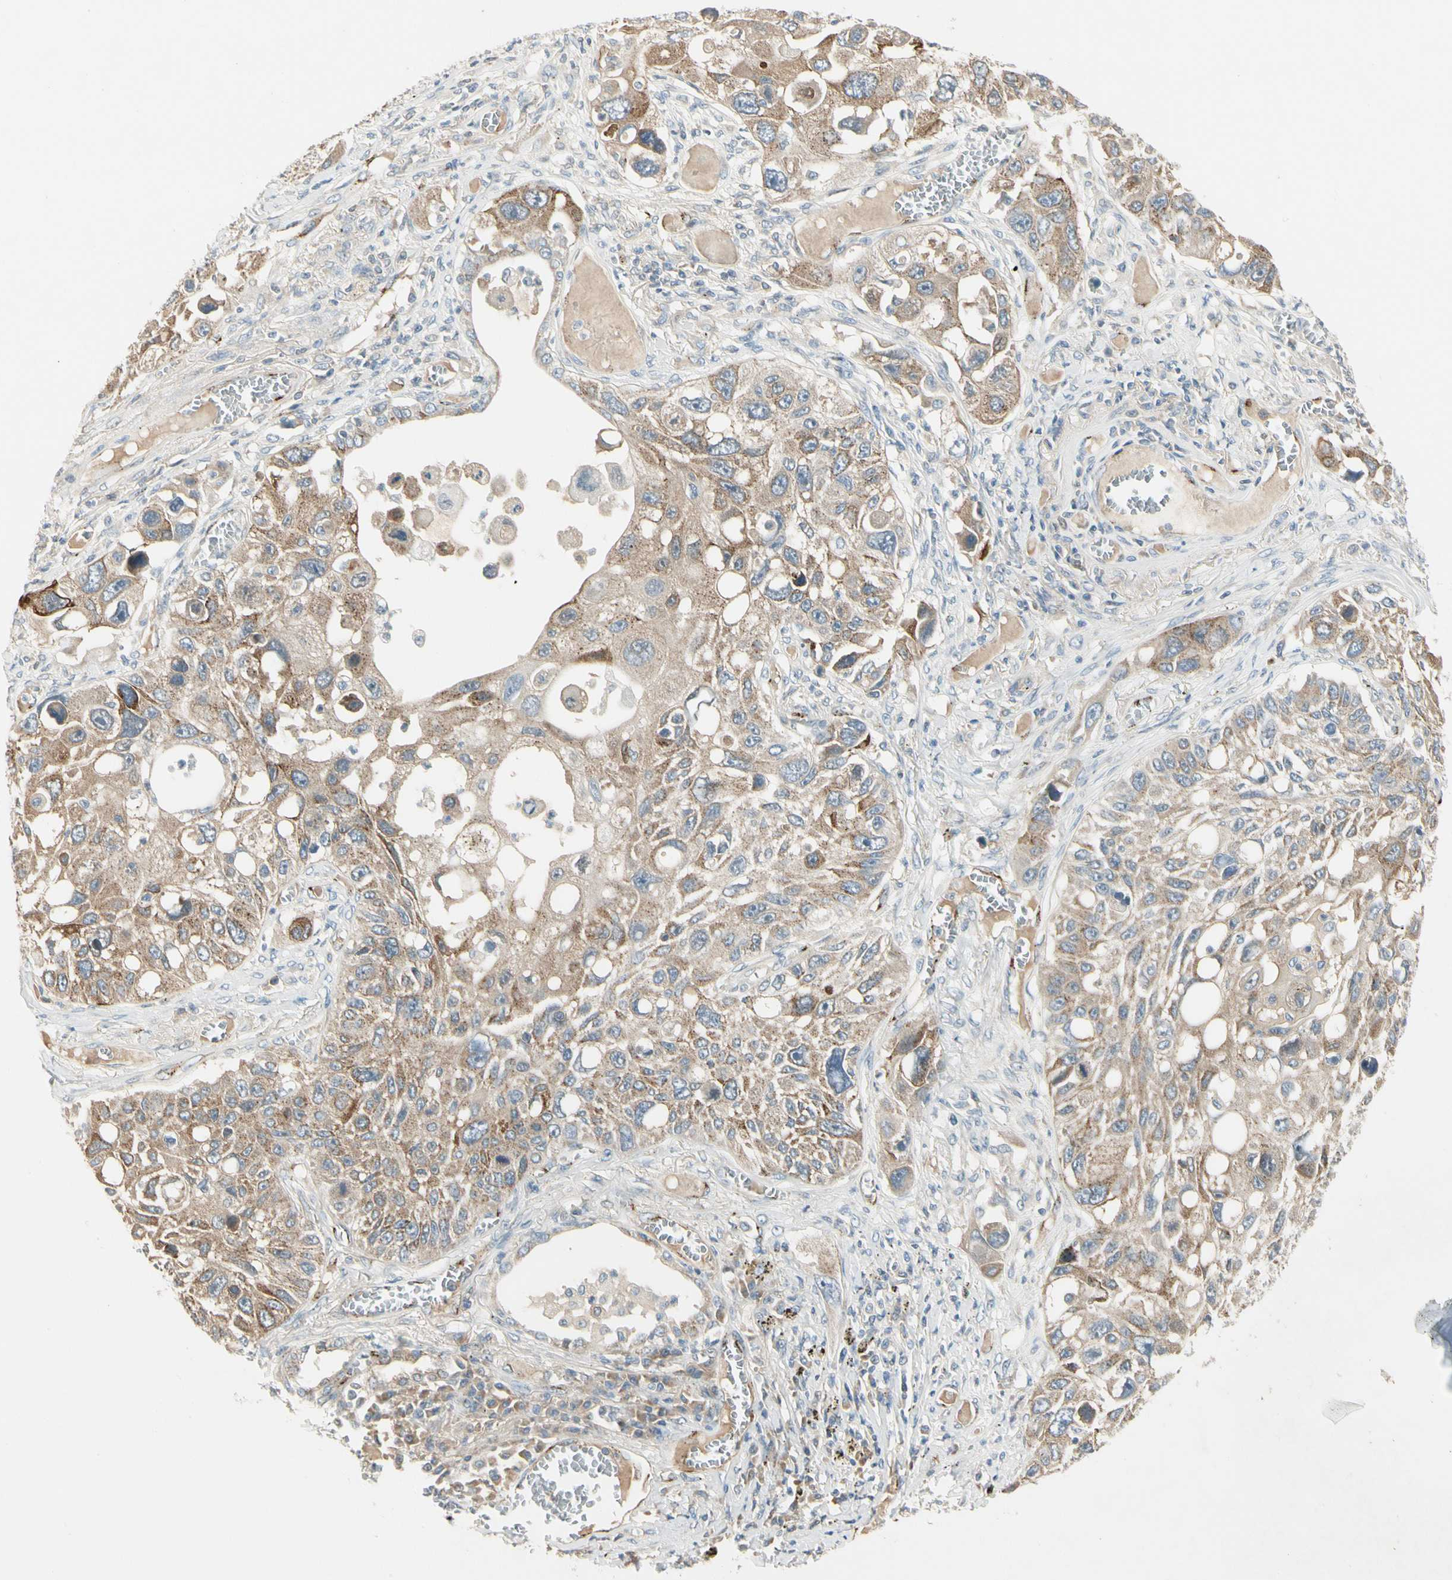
{"staining": {"intensity": "weak", "quantity": ">75%", "location": "cytoplasmic/membranous"}, "tissue": "lung cancer", "cell_type": "Tumor cells", "image_type": "cancer", "snomed": [{"axis": "morphology", "description": "Squamous cell carcinoma, NOS"}, {"axis": "topography", "description": "Lung"}], "caption": "Immunohistochemical staining of human lung cancer (squamous cell carcinoma) exhibits low levels of weak cytoplasmic/membranous staining in approximately >75% of tumor cells.", "gene": "MANSC1", "patient": {"sex": "male", "age": 71}}